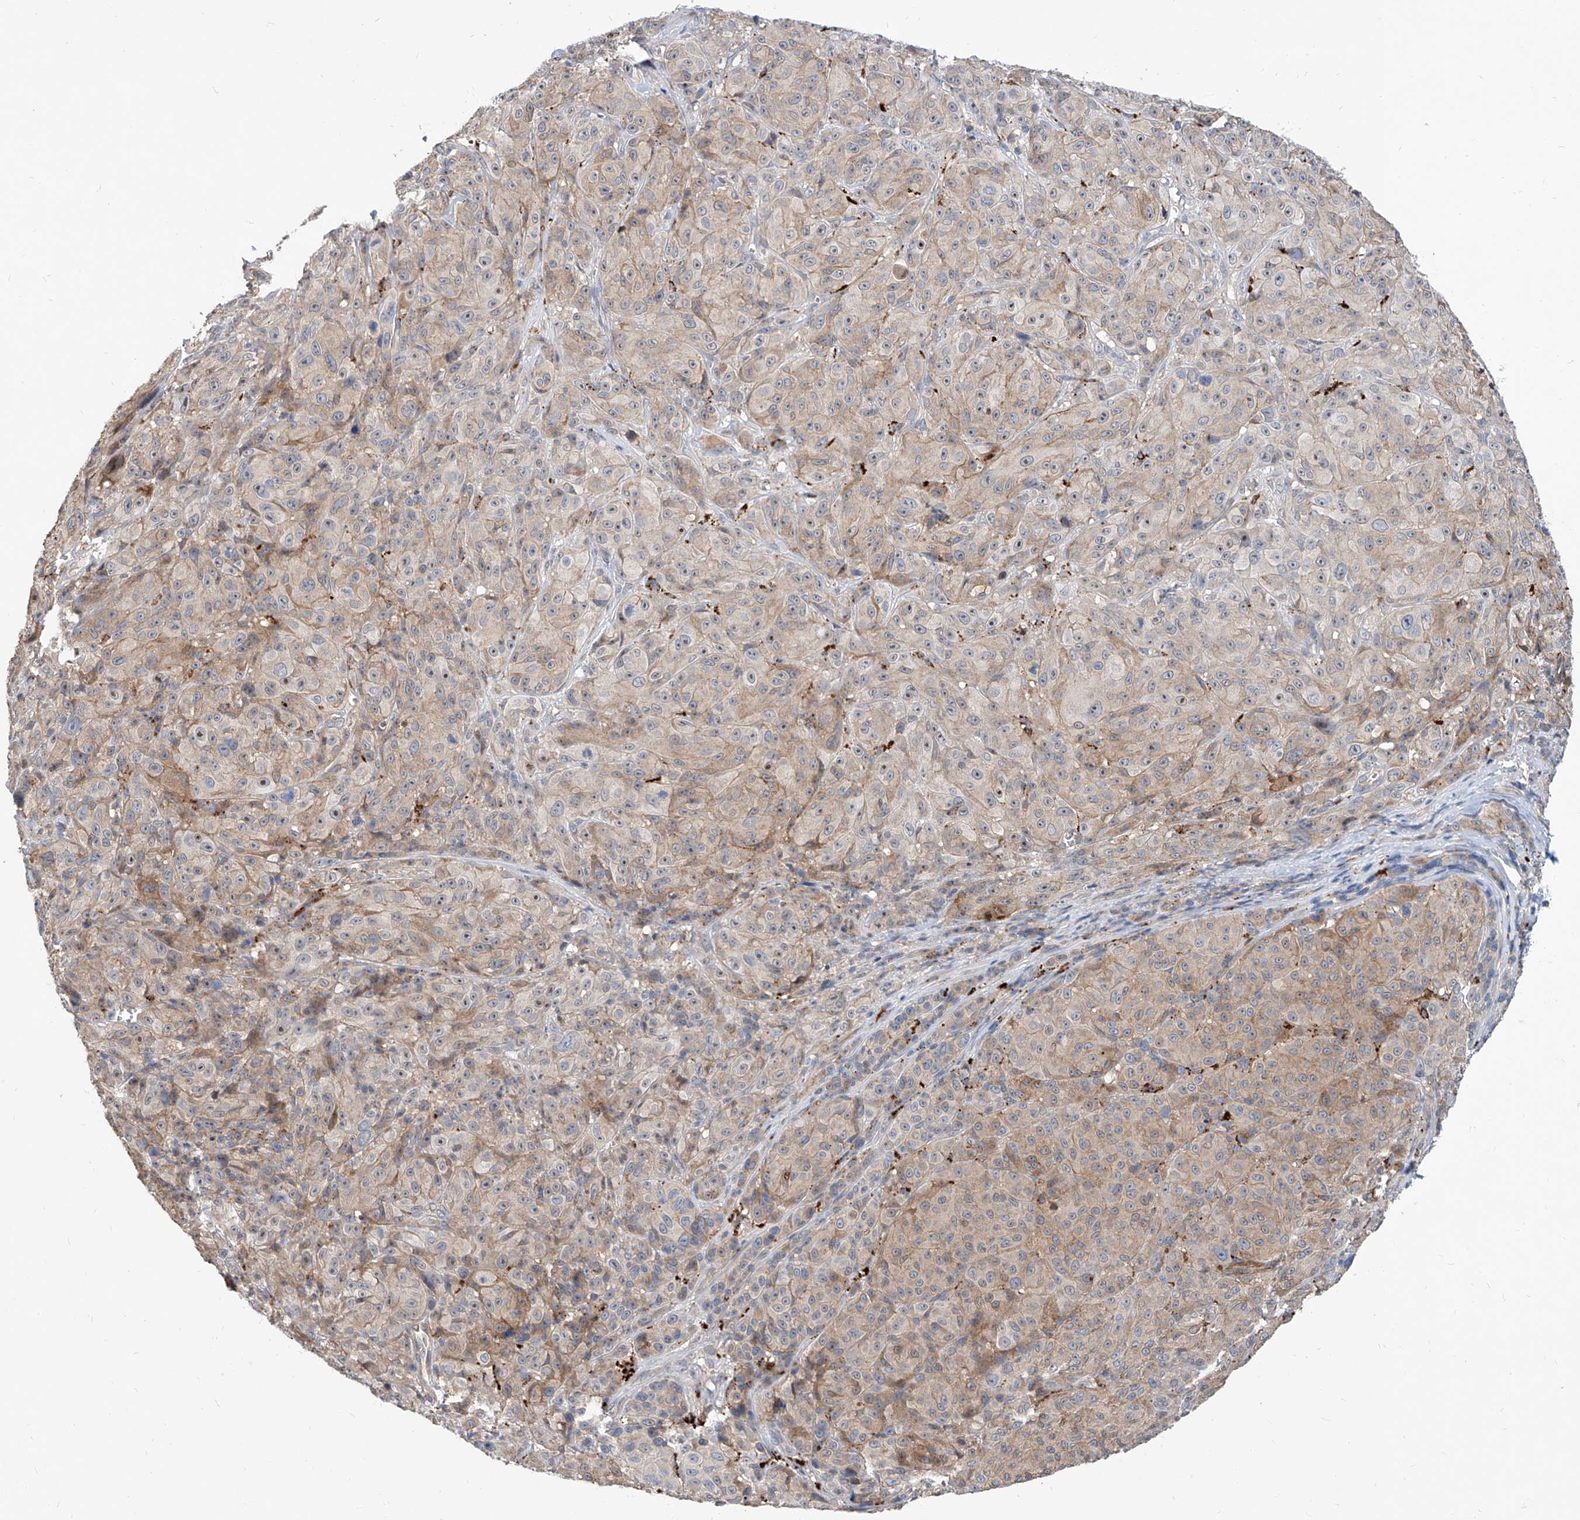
{"staining": {"intensity": "weak", "quantity": "<25%", "location": "cytoplasmic/membranous"}, "tissue": "melanoma", "cell_type": "Tumor cells", "image_type": "cancer", "snomed": [{"axis": "morphology", "description": "Malignant melanoma, NOS"}, {"axis": "topography", "description": "Skin"}], "caption": "Tumor cells show no significant protein expression in melanoma.", "gene": "MAGEE2", "patient": {"sex": "male", "age": 73}}